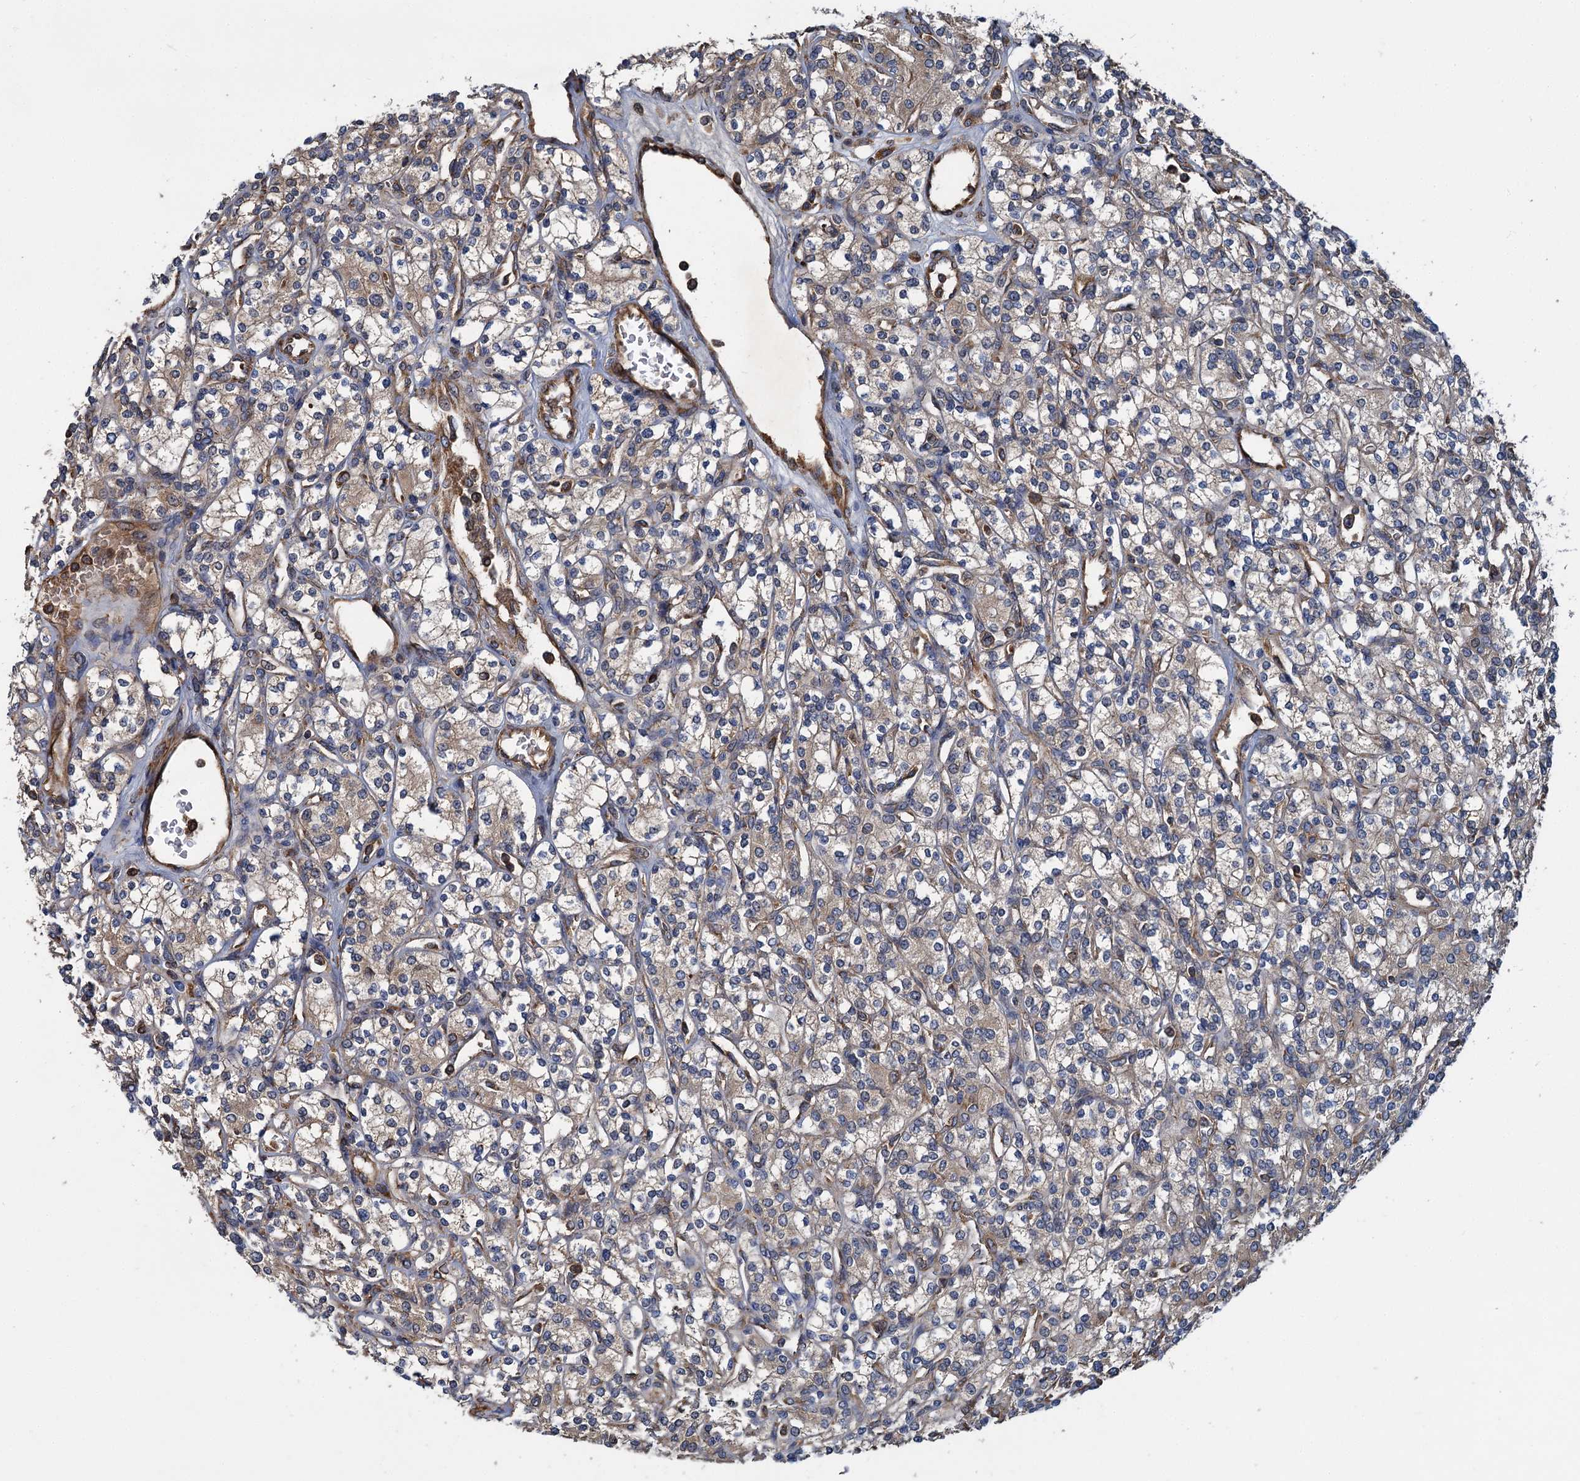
{"staining": {"intensity": "weak", "quantity": "25%-75%", "location": "cytoplasmic/membranous"}, "tissue": "renal cancer", "cell_type": "Tumor cells", "image_type": "cancer", "snomed": [{"axis": "morphology", "description": "Adenocarcinoma, NOS"}, {"axis": "topography", "description": "Kidney"}], "caption": "The histopathology image shows staining of renal cancer (adenocarcinoma), revealing weak cytoplasmic/membranous protein staining (brown color) within tumor cells.", "gene": "LINS1", "patient": {"sex": "male", "age": 77}}